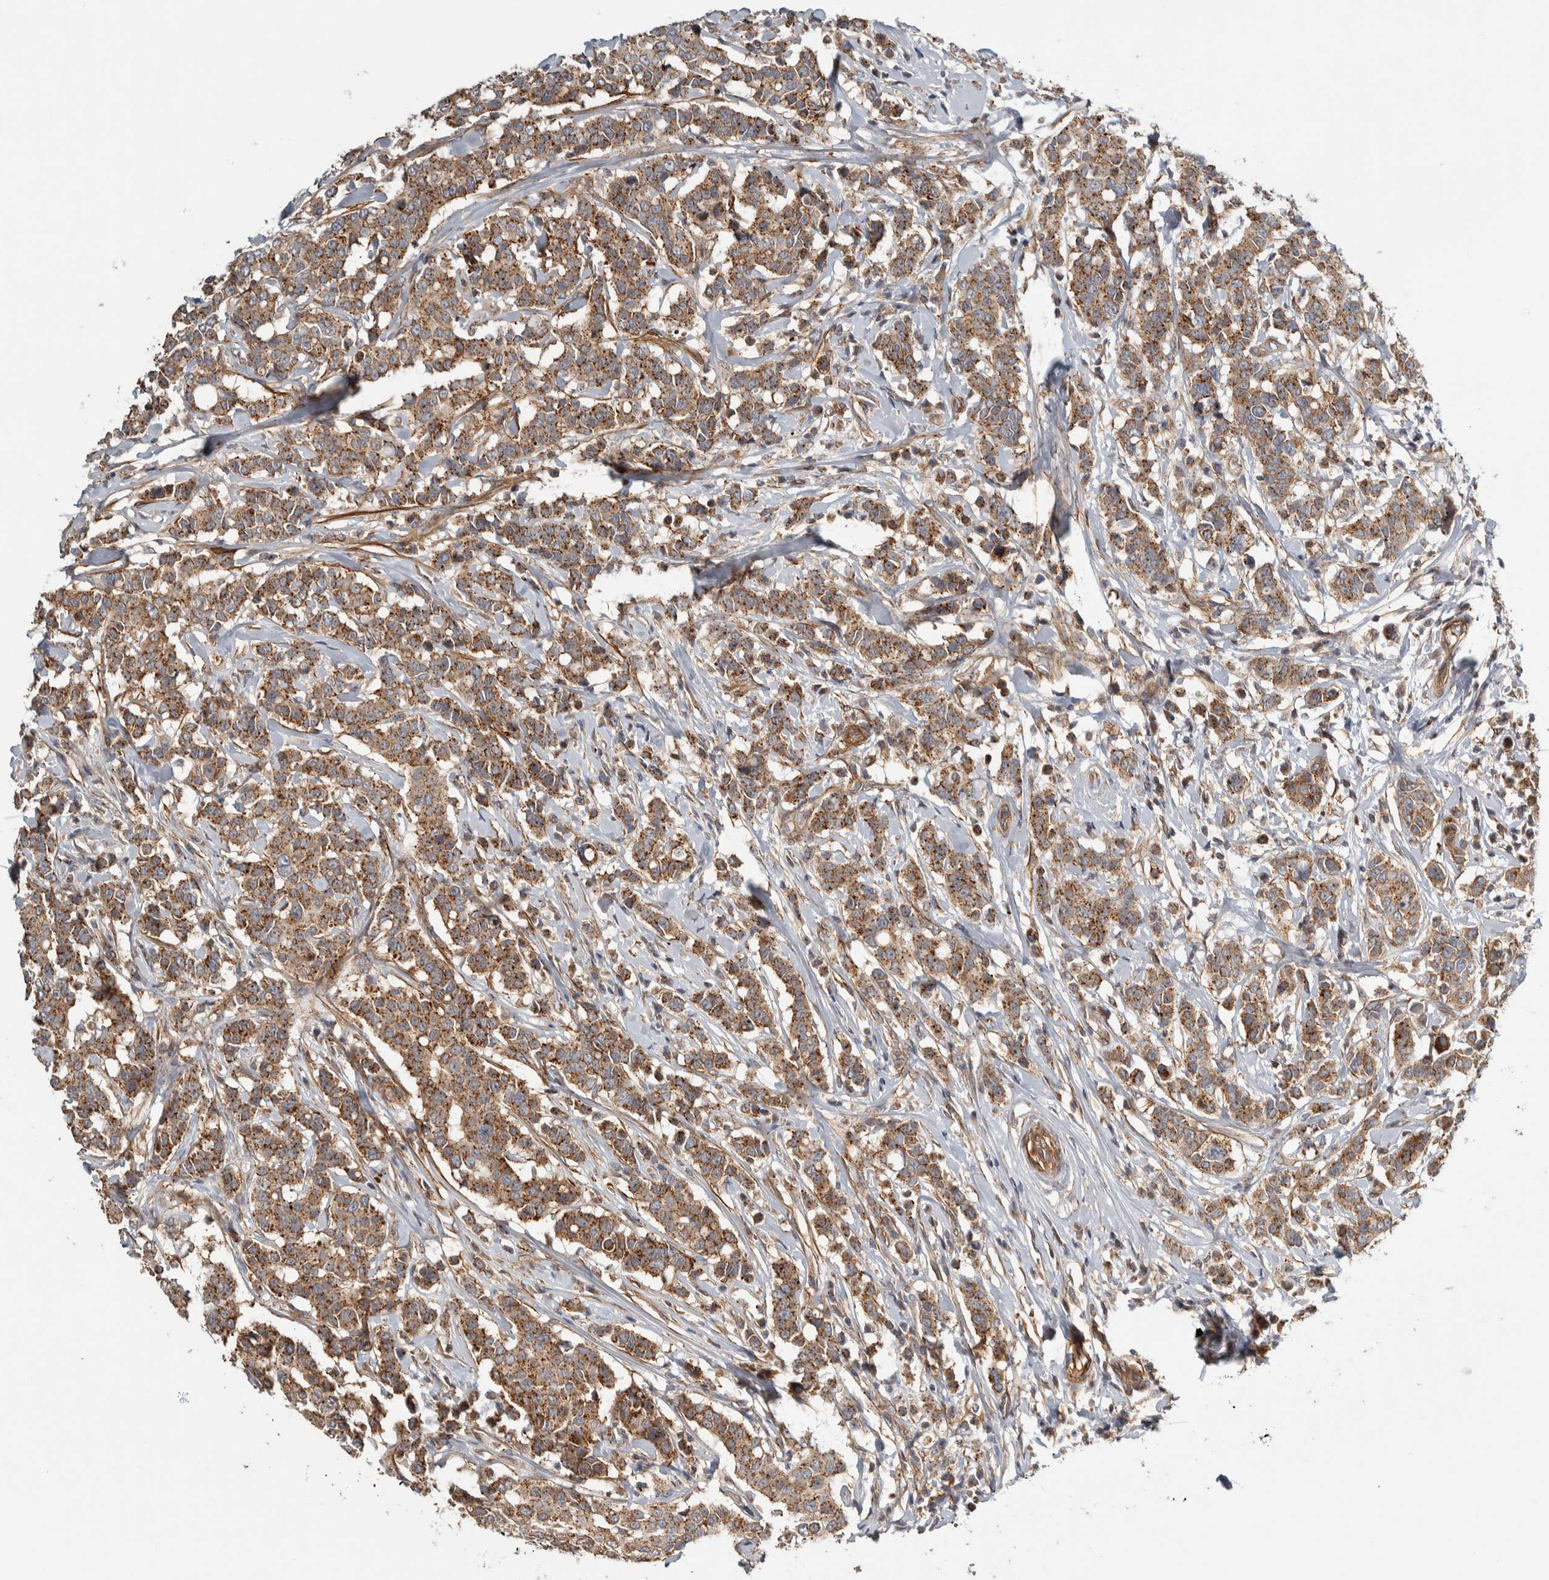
{"staining": {"intensity": "moderate", "quantity": ">75%", "location": "cytoplasmic/membranous"}, "tissue": "breast cancer", "cell_type": "Tumor cells", "image_type": "cancer", "snomed": [{"axis": "morphology", "description": "Duct carcinoma"}, {"axis": "topography", "description": "Breast"}], "caption": "DAB (3,3'-diaminobenzidine) immunohistochemical staining of human breast cancer (infiltrating ductal carcinoma) reveals moderate cytoplasmic/membranous protein expression in about >75% of tumor cells.", "gene": "TBC1D31", "patient": {"sex": "female", "age": 27}}